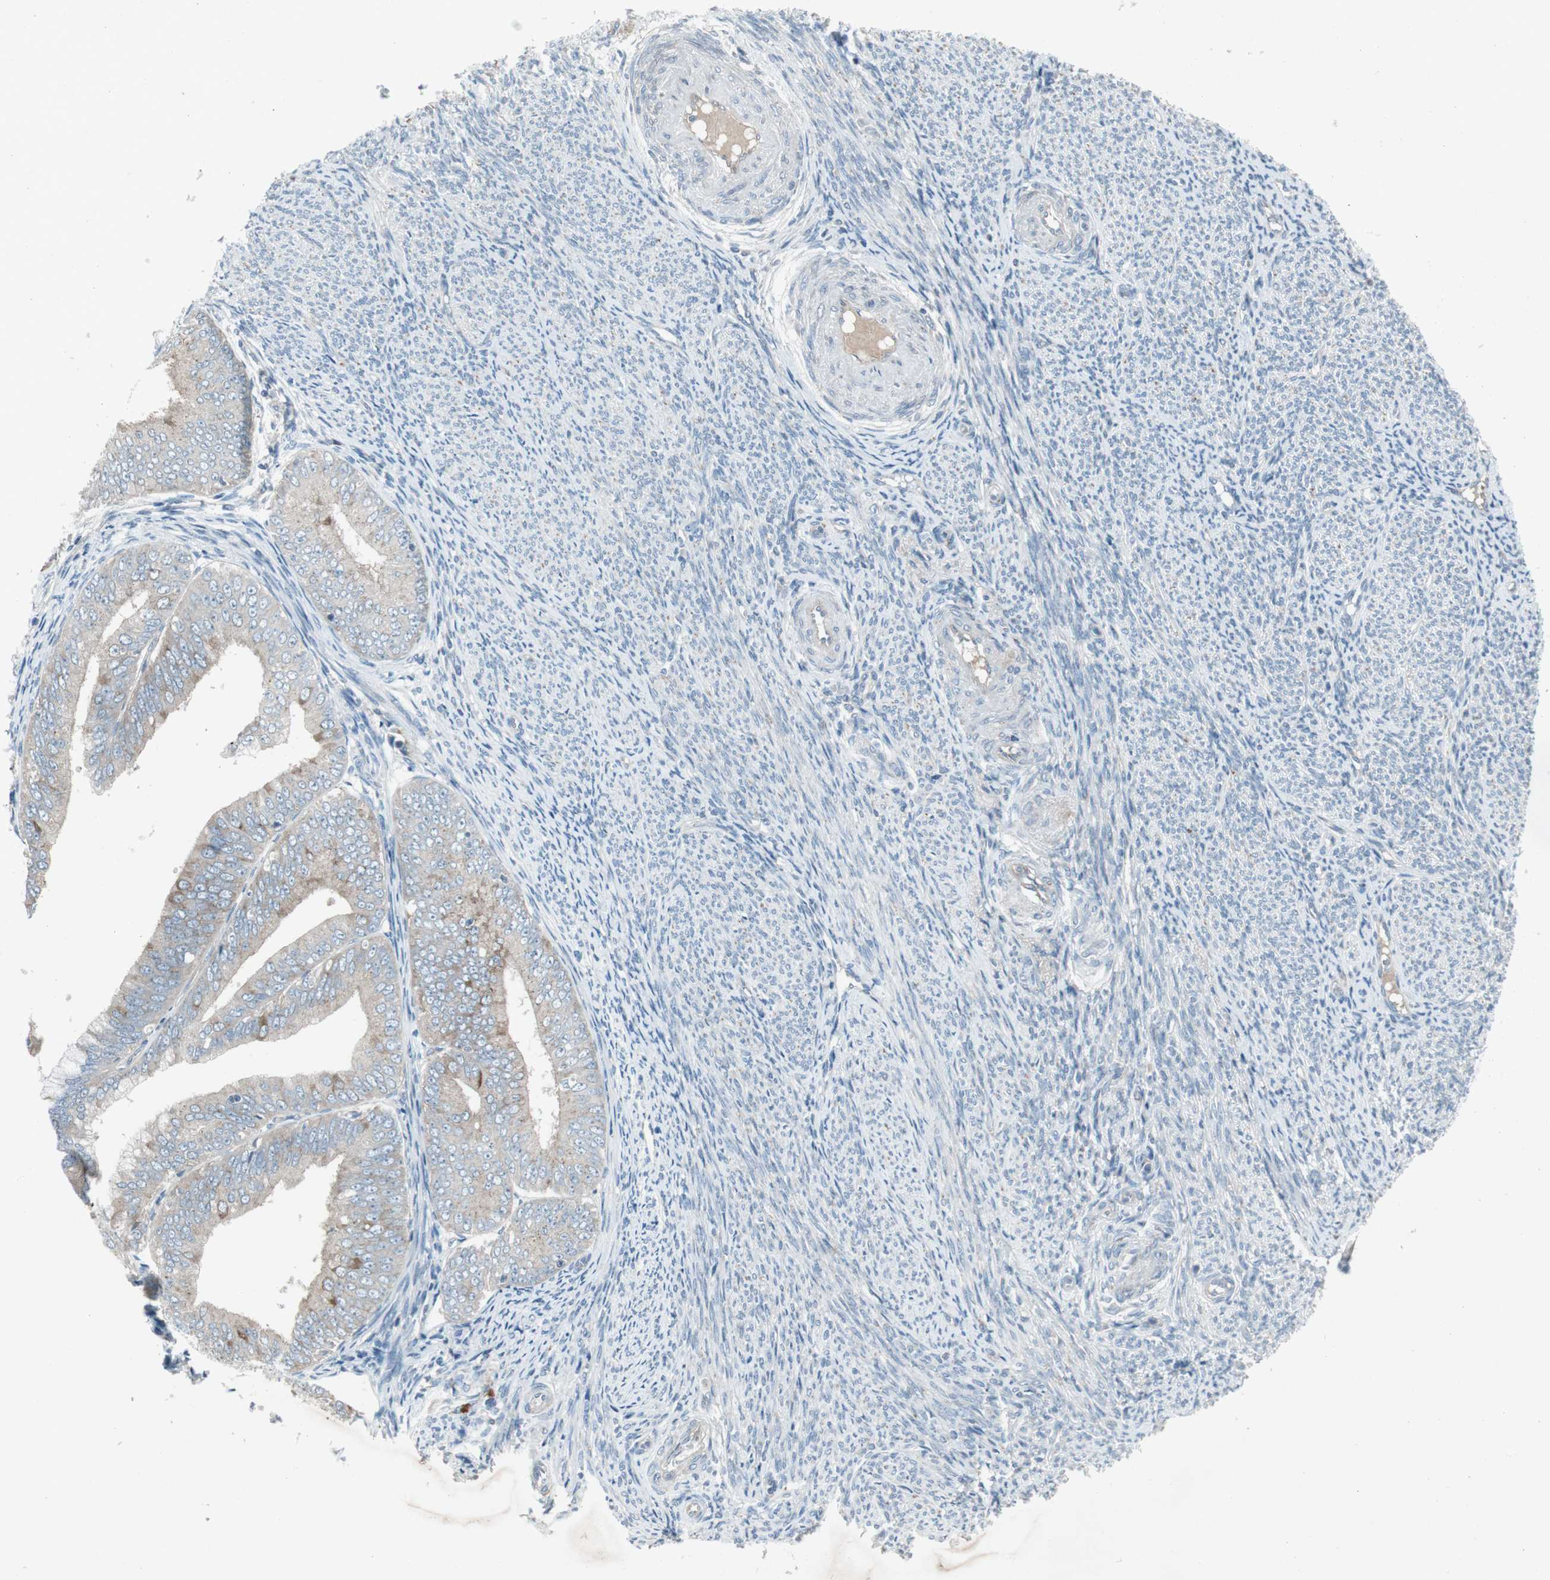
{"staining": {"intensity": "weak", "quantity": "<25%", "location": "cytoplasmic/membranous"}, "tissue": "endometrial cancer", "cell_type": "Tumor cells", "image_type": "cancer", "snomed": [{"axis": "morphology", "description": "Adenocarcinoma, NOS"}, {"axis": "topography", "description": "Endometrium"}], "caption": "This is an IHC photomicrograph of human endometrial cancer (adenocarcinoma). There is no staining in tumor cells.", "gene": "PANK2", "patient": {"sex": "female", "age": 63}}